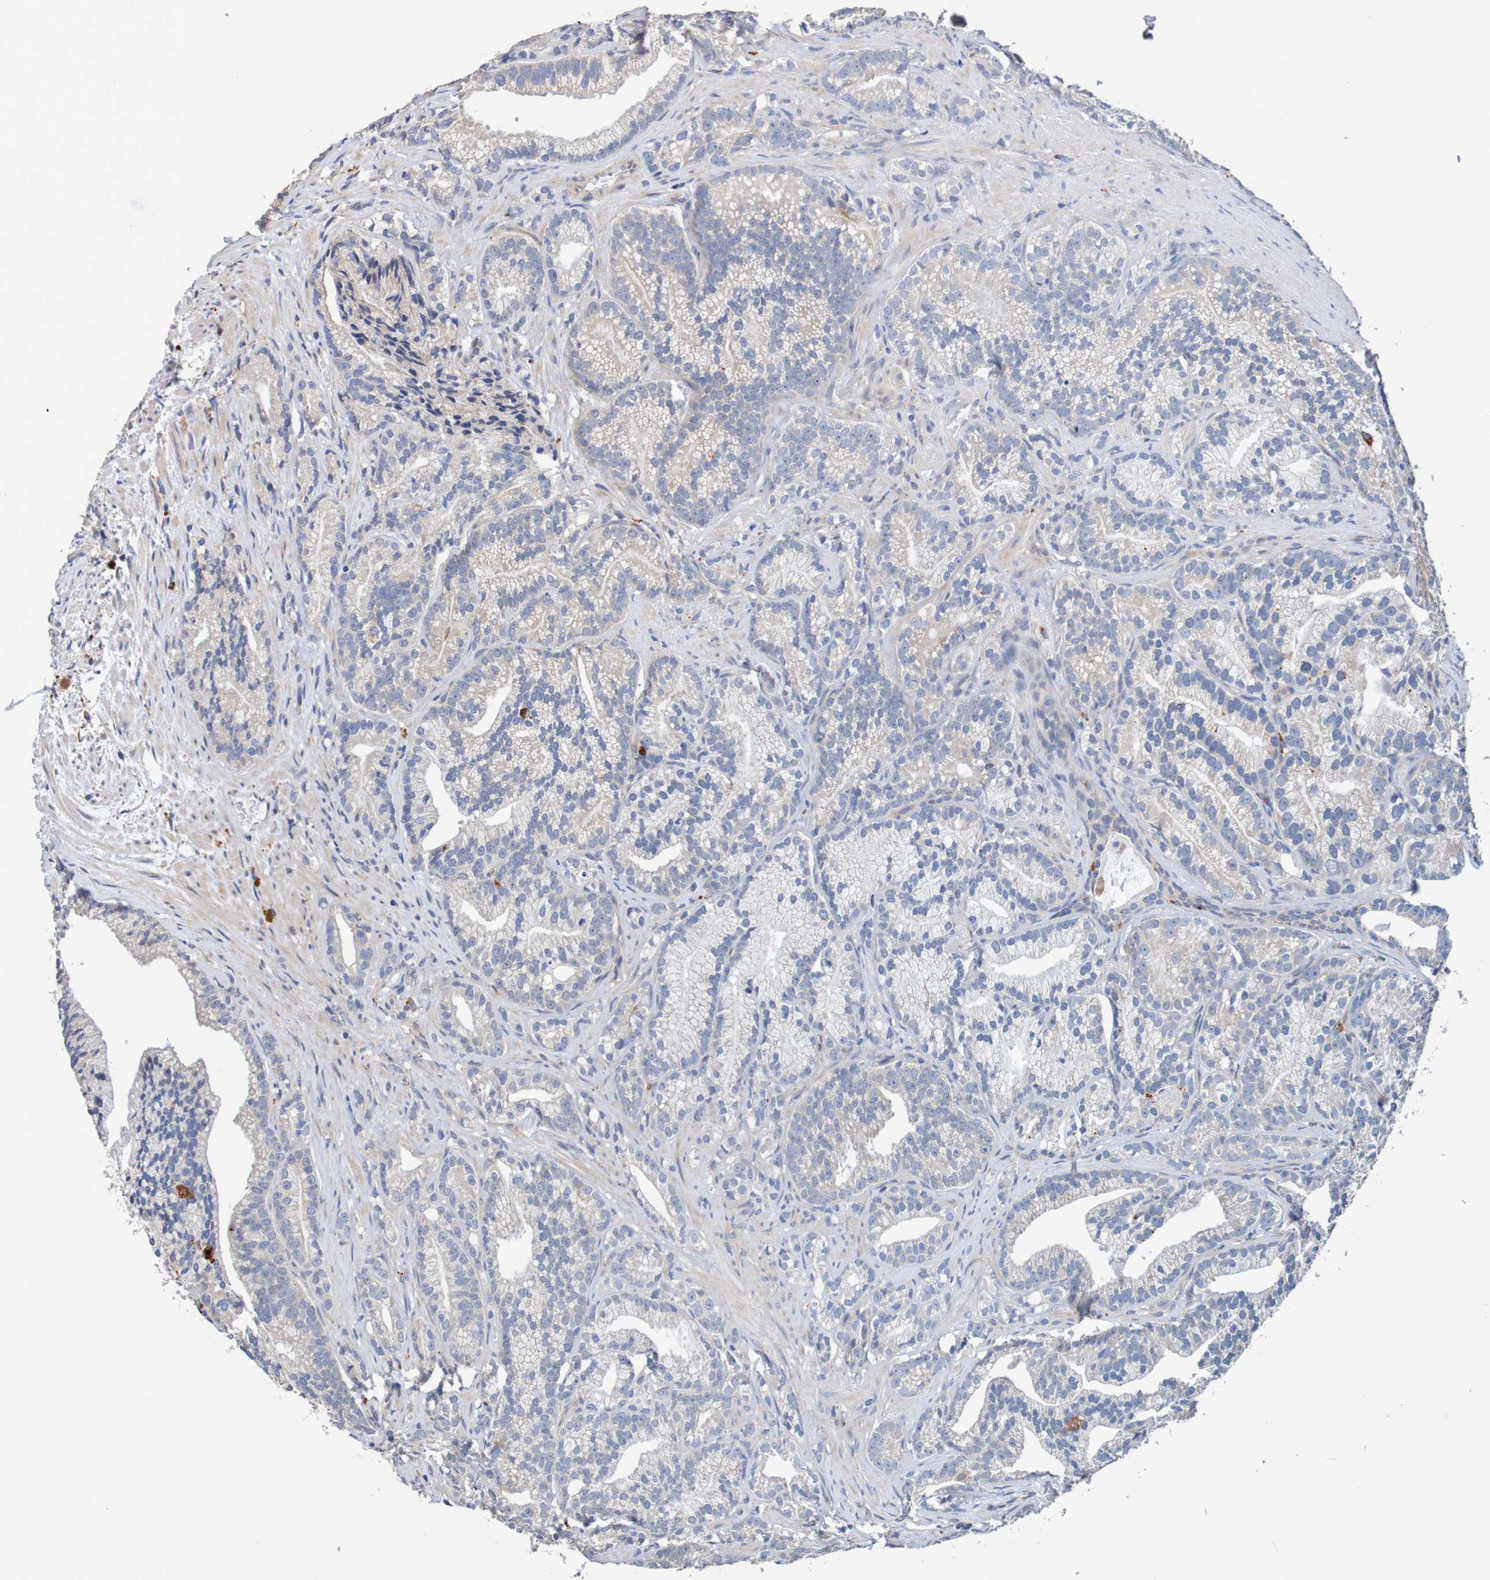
{"staining": {"intensity": "negative", "quantity": "none", "location": "none"}, "tissue": "prostate cancer", "cell_type": "Tumor cells", "image_type": "cancer", "snomed": [{"axis": "morphology", "description": "Adenocarcinoma, Low grade"}, {"axis": "topography", "description": "Prostate"}], "caption": "IHC photomicrograph of neoplastic tissue: prostate cancer stained with DAB displays no significant protein expression in tumor cells.", "gene": "FIBP", "patient": {"sex": "male", "age": 89}}